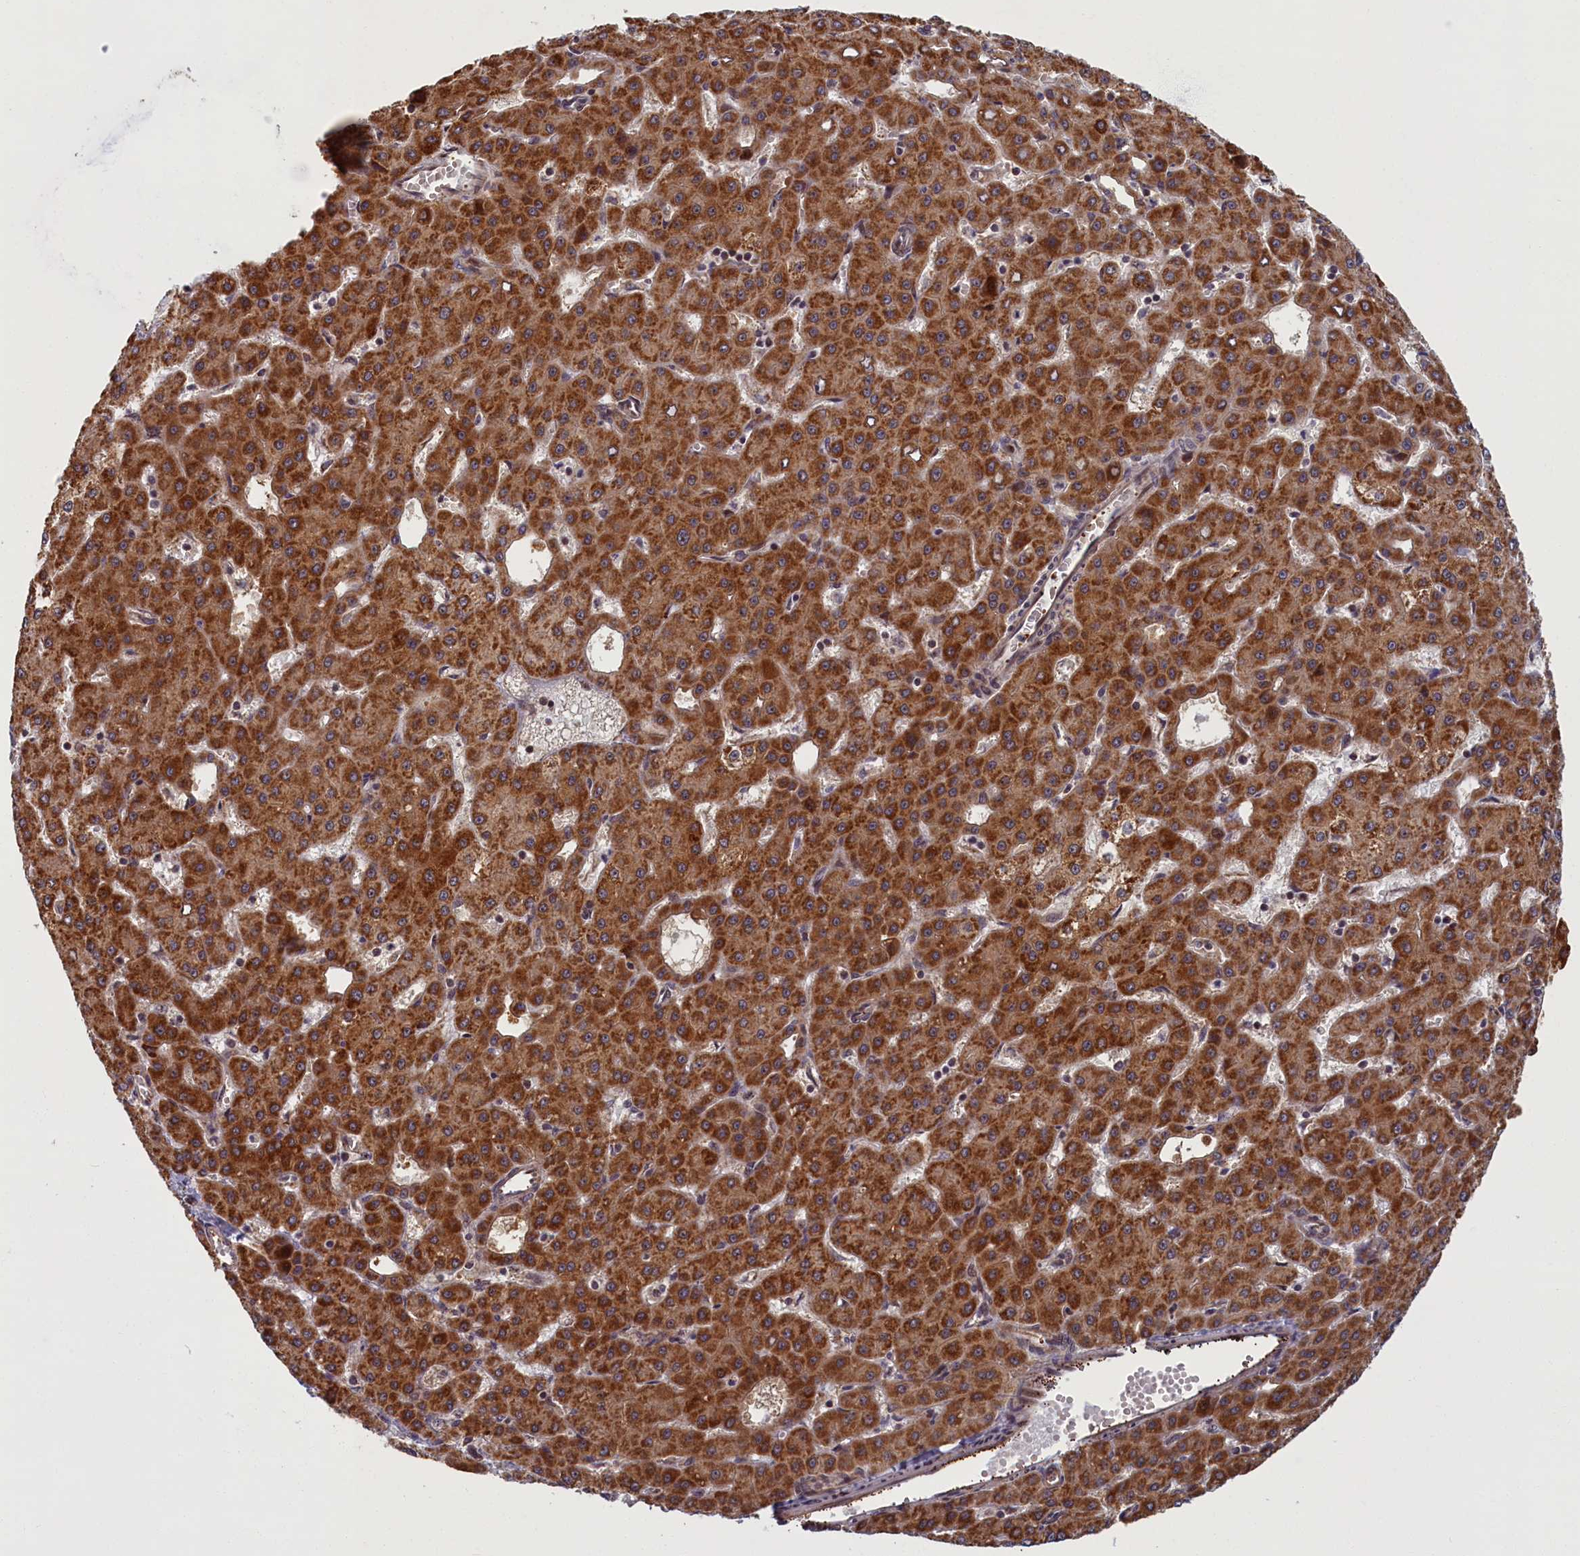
{"staining": {"intensity": "strong", "quantity": ">75%", "location": "cytoplasmic/membranous"}, "tissue": "liver cancer", "cell_type": "Tumor cells", "image_type": "cancer", "snomed": [{"axis": "morphology", "description": "Carcinoma, Hepatocellular, NOS"}, {"axis": "topography", "description": "Liver"}], "caption": "Immunohistochemistry of liver cancer demonstrates high levels of strong cytoplasmic/membranous staining in about >75% of tumor cells. (Brightfield microscopy of DAB IHC at high magnification).", "gene": "PLA2G10", "patient": {"sex": "male", "age": 47}}